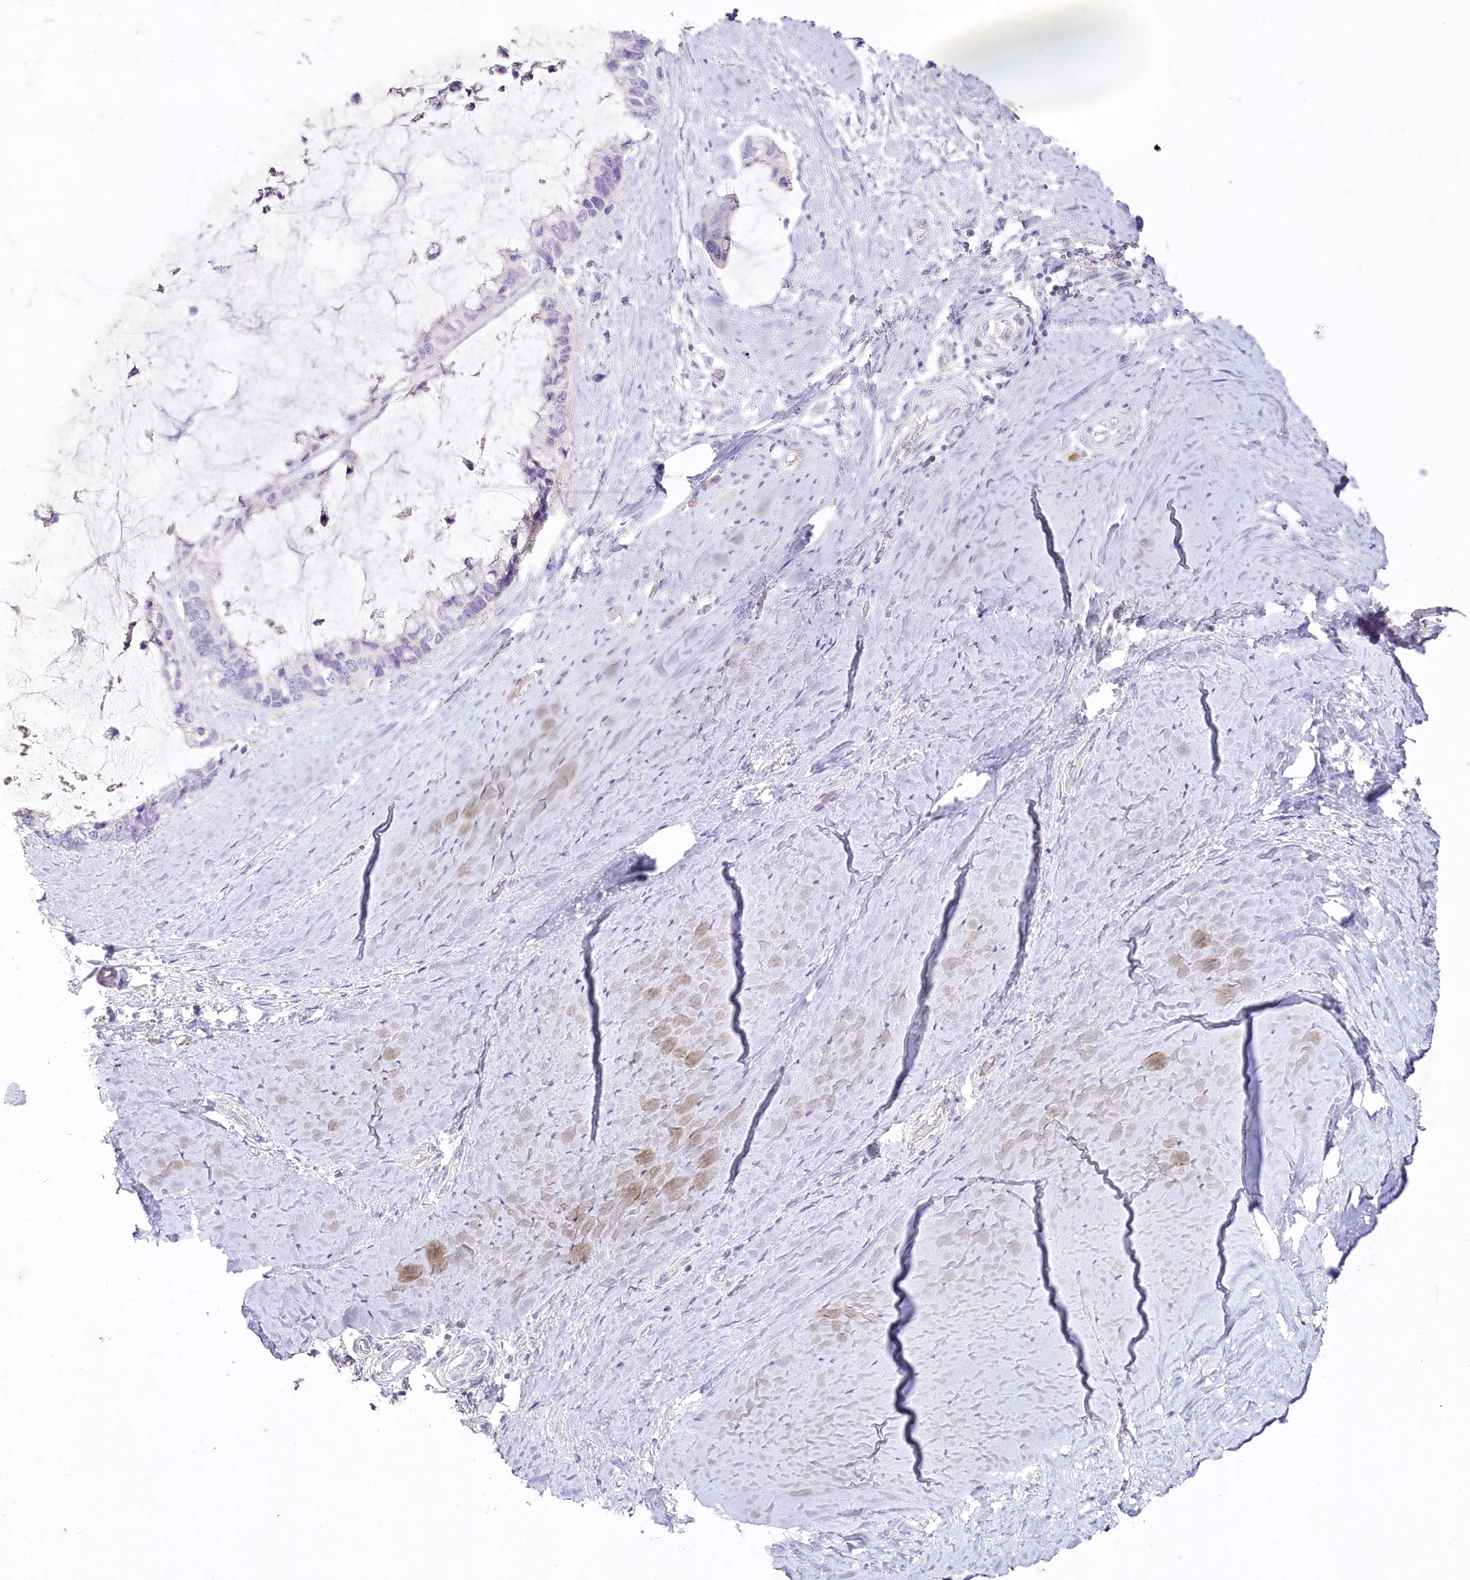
{"staining": {"intensity": "negative", "quantity": "none", "location": "none"}, "tissue": "ovarian cancer", "cell_type": "Tumor cells", "image_type": "cancer", "snomed": [{"axis": "morphology", "description": "Cystadenocarcinoma, mucinous, NOS"}, {"axis": "topography", "description": "Ovary"}], "caption": "Tumor cells show no significant expression in mucinous cystadenocarcinoma (ovarian).", "gene": "HPD", "patient": {"sex": "female", "age": 39}}